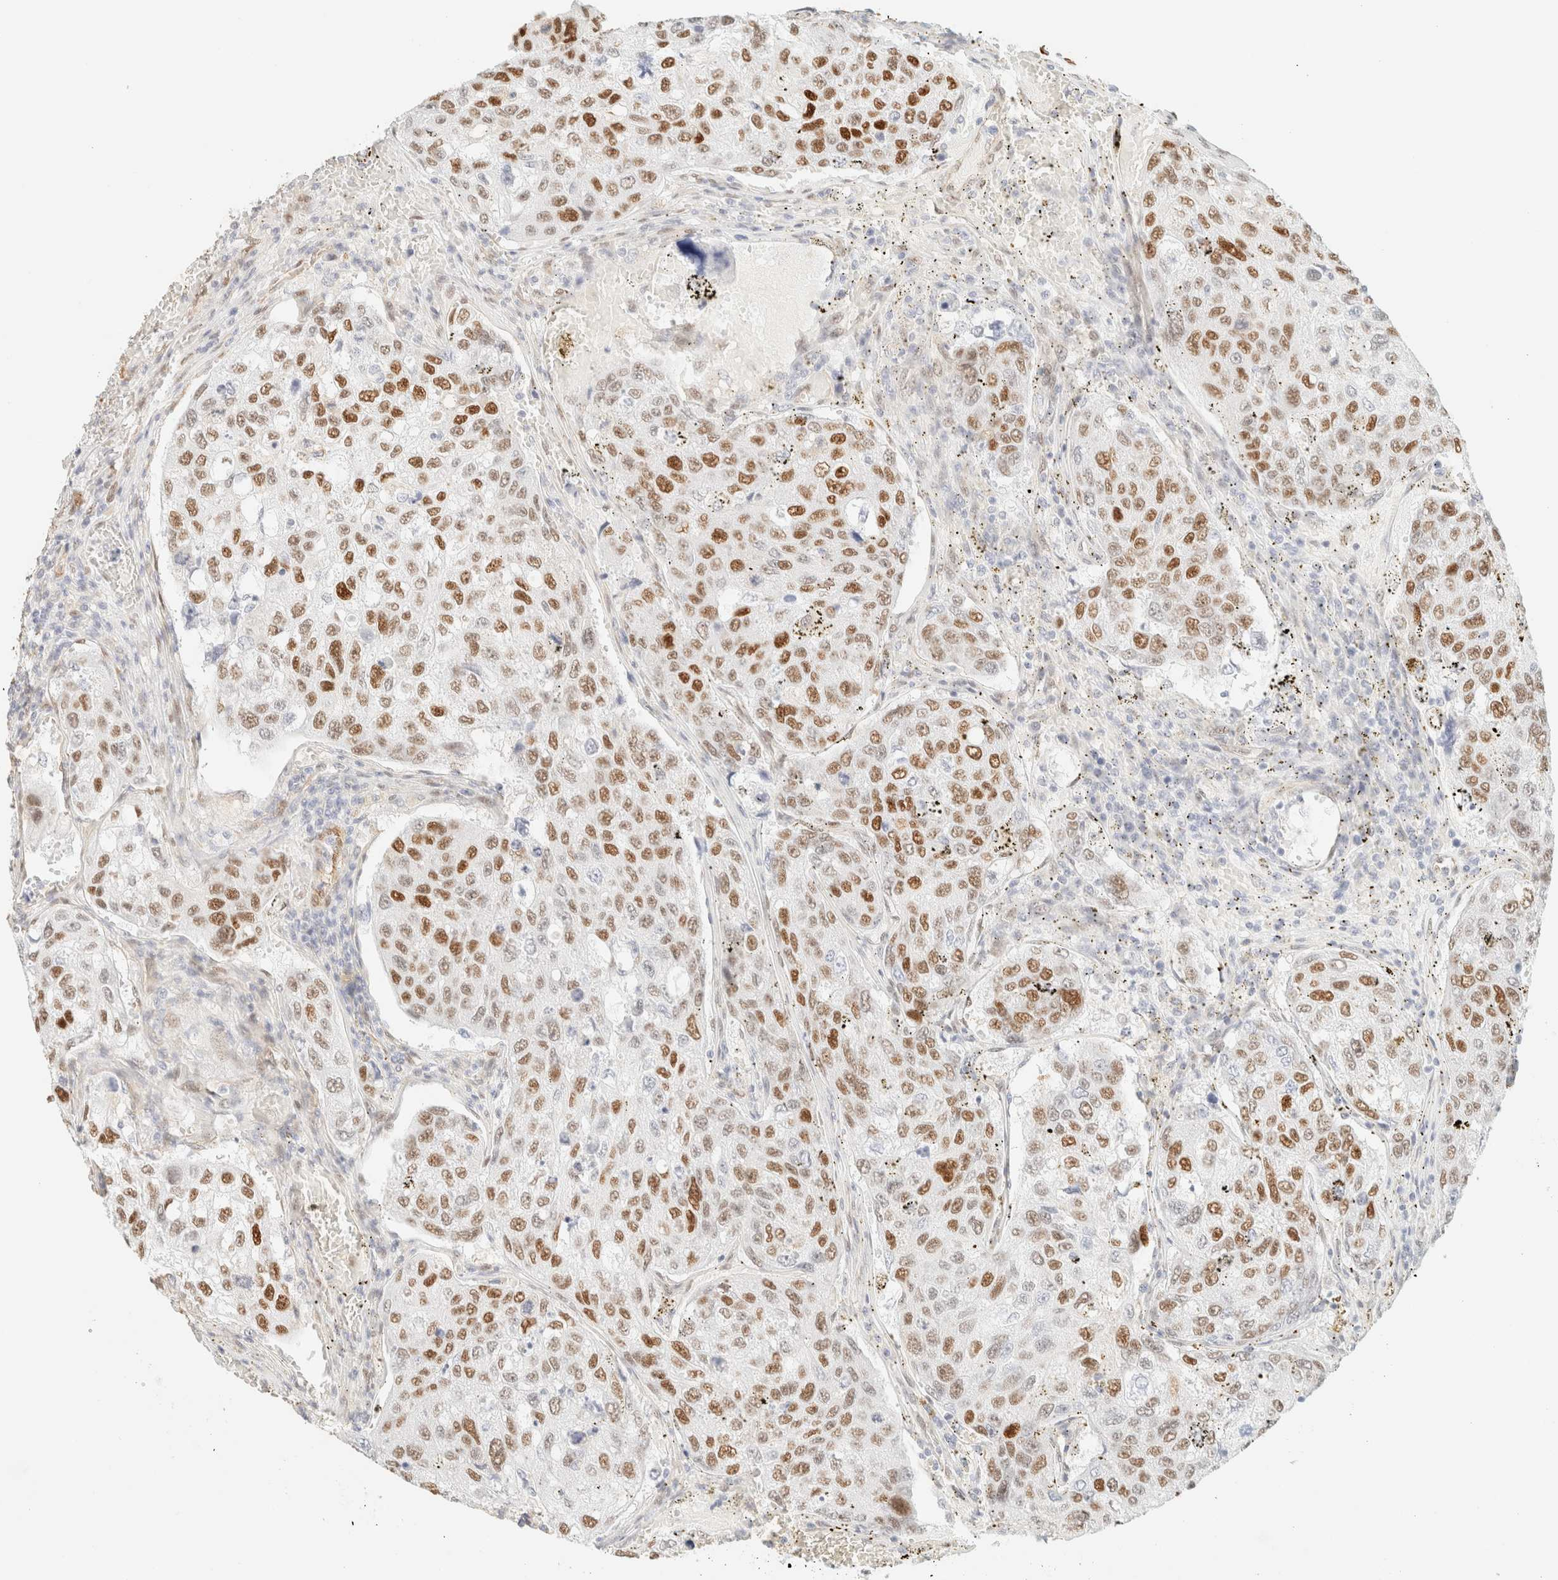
{"staining": {"intensity": "moderate", "quantity": ">75%", "location": "nuclear"}, "tissue": "urothelial cancer", "cell_type": "Tumor cells", "image_type": "cancer", "snomed": [{"axis": "morphology", "description": "Urothelial carcinoma, High grade"}, {"axis": "topography", "description": "Lymph node"}, {"axis": "topography", "description": "Urinary bladder"}], "caption": "Urothelial carcinoma (high-grade) tissue reveals moderate nuclear positivity in about >75% of tumor cells", "gene": "ZSCAN18", "patient": {"sex": "male", "age": 51}}